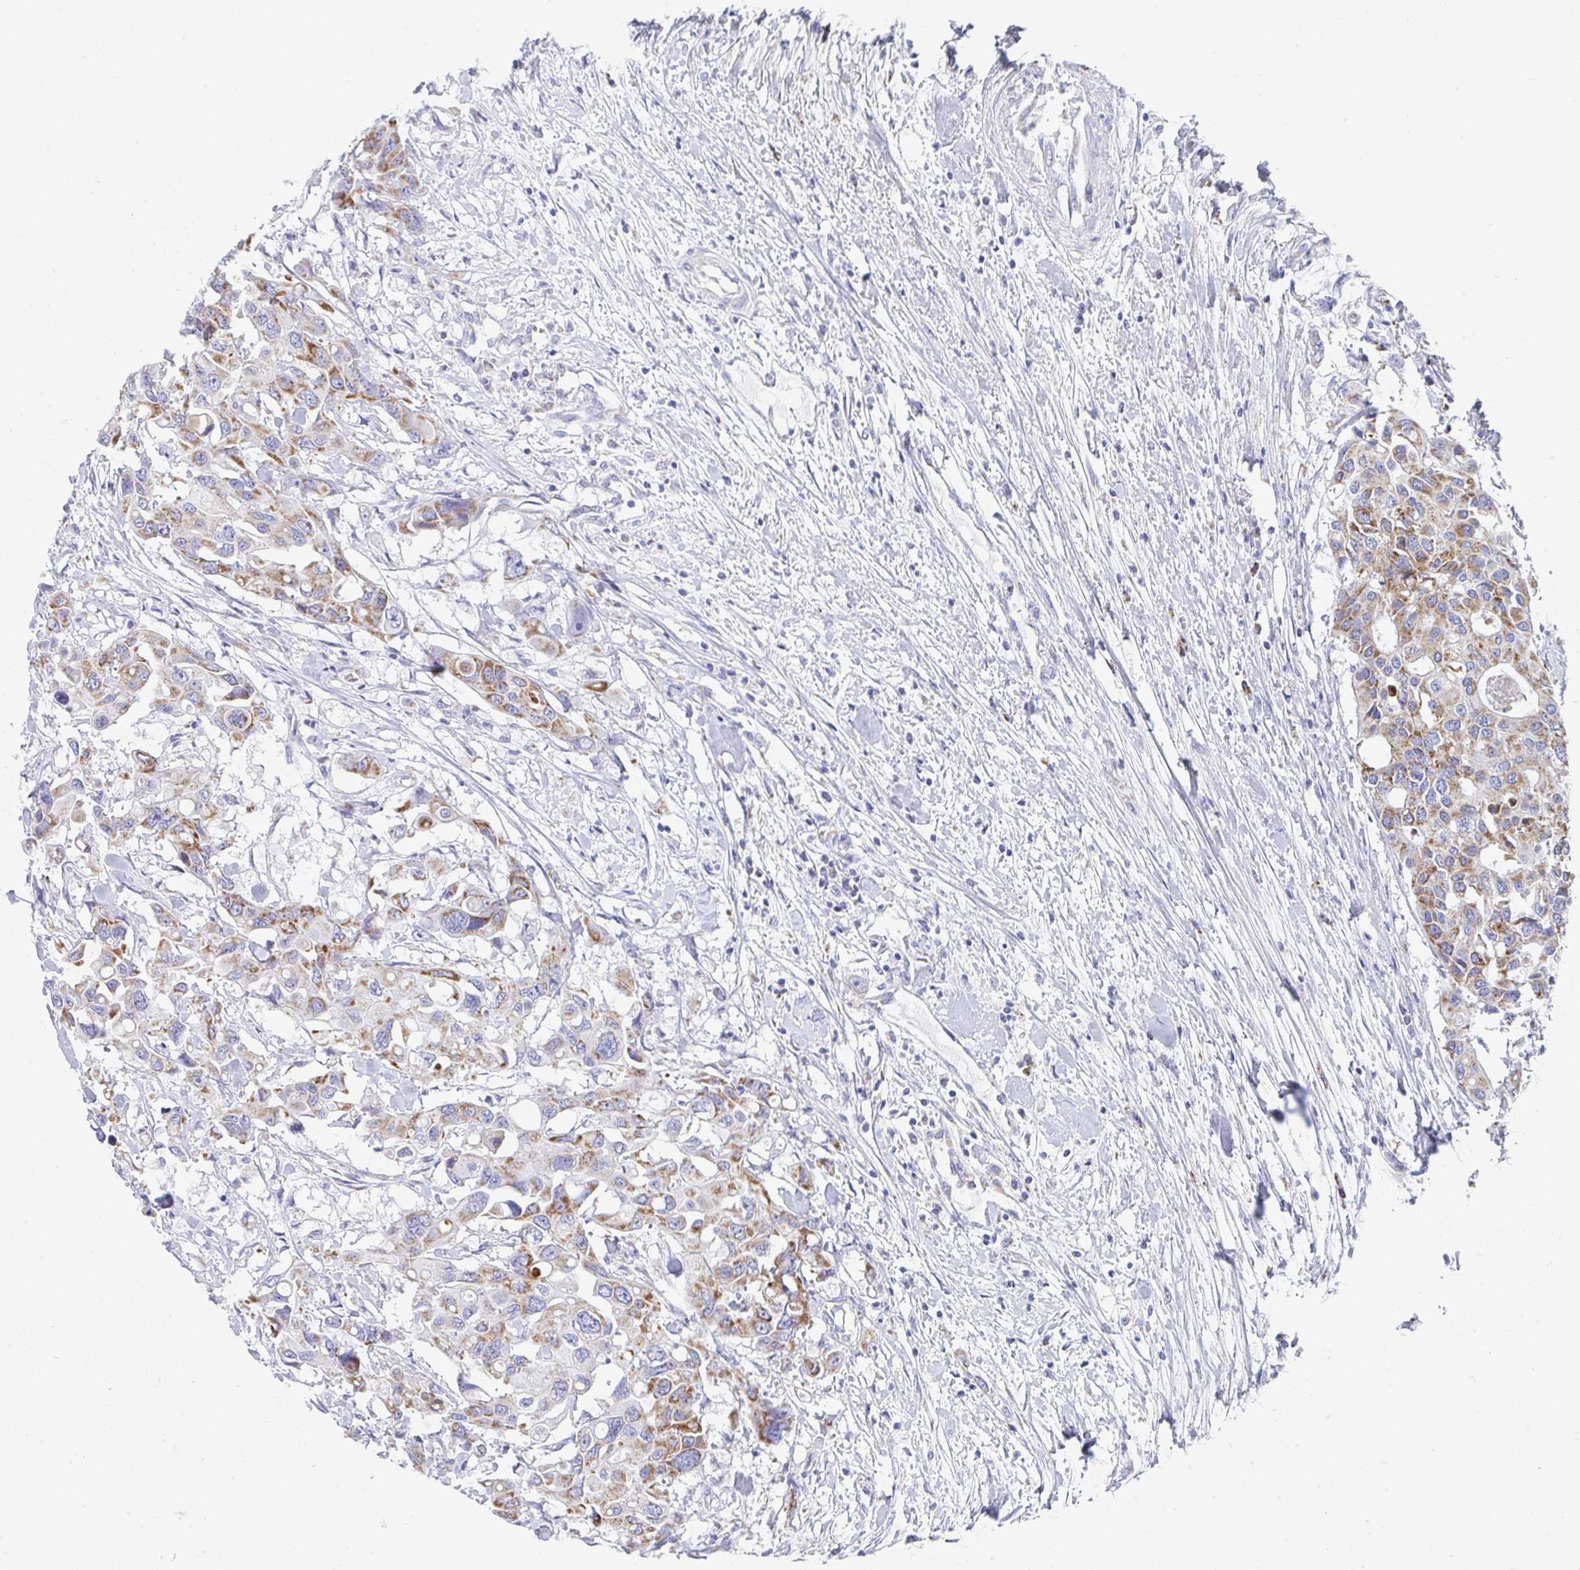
{"staining": {"intensity": "moderate", "quantity": ">75%", "location": "cytoplasmic/membranous"}, "tissue": "colorectal cancer", "cell_type": "Tumor cells", "image_type": "cancer", "snomed": [{"axis": "morphology", "description": "Adenocarcinoma, NOS"}, {"axis": "topography", "description": "Colon"}], "caption": "The photomicrograph exhibits staining of colorectal adenocarcinoma, revealing moderate cytoplasmic/membranous protein staining (brown color) within tumor cells. The staining is performed using DAB brown chromogen to label protein expression. The nuclei are counter-stained blue using hematoxylin.", "gene": "AIFM1", "patient": {"sex": "male", "age": 77}}